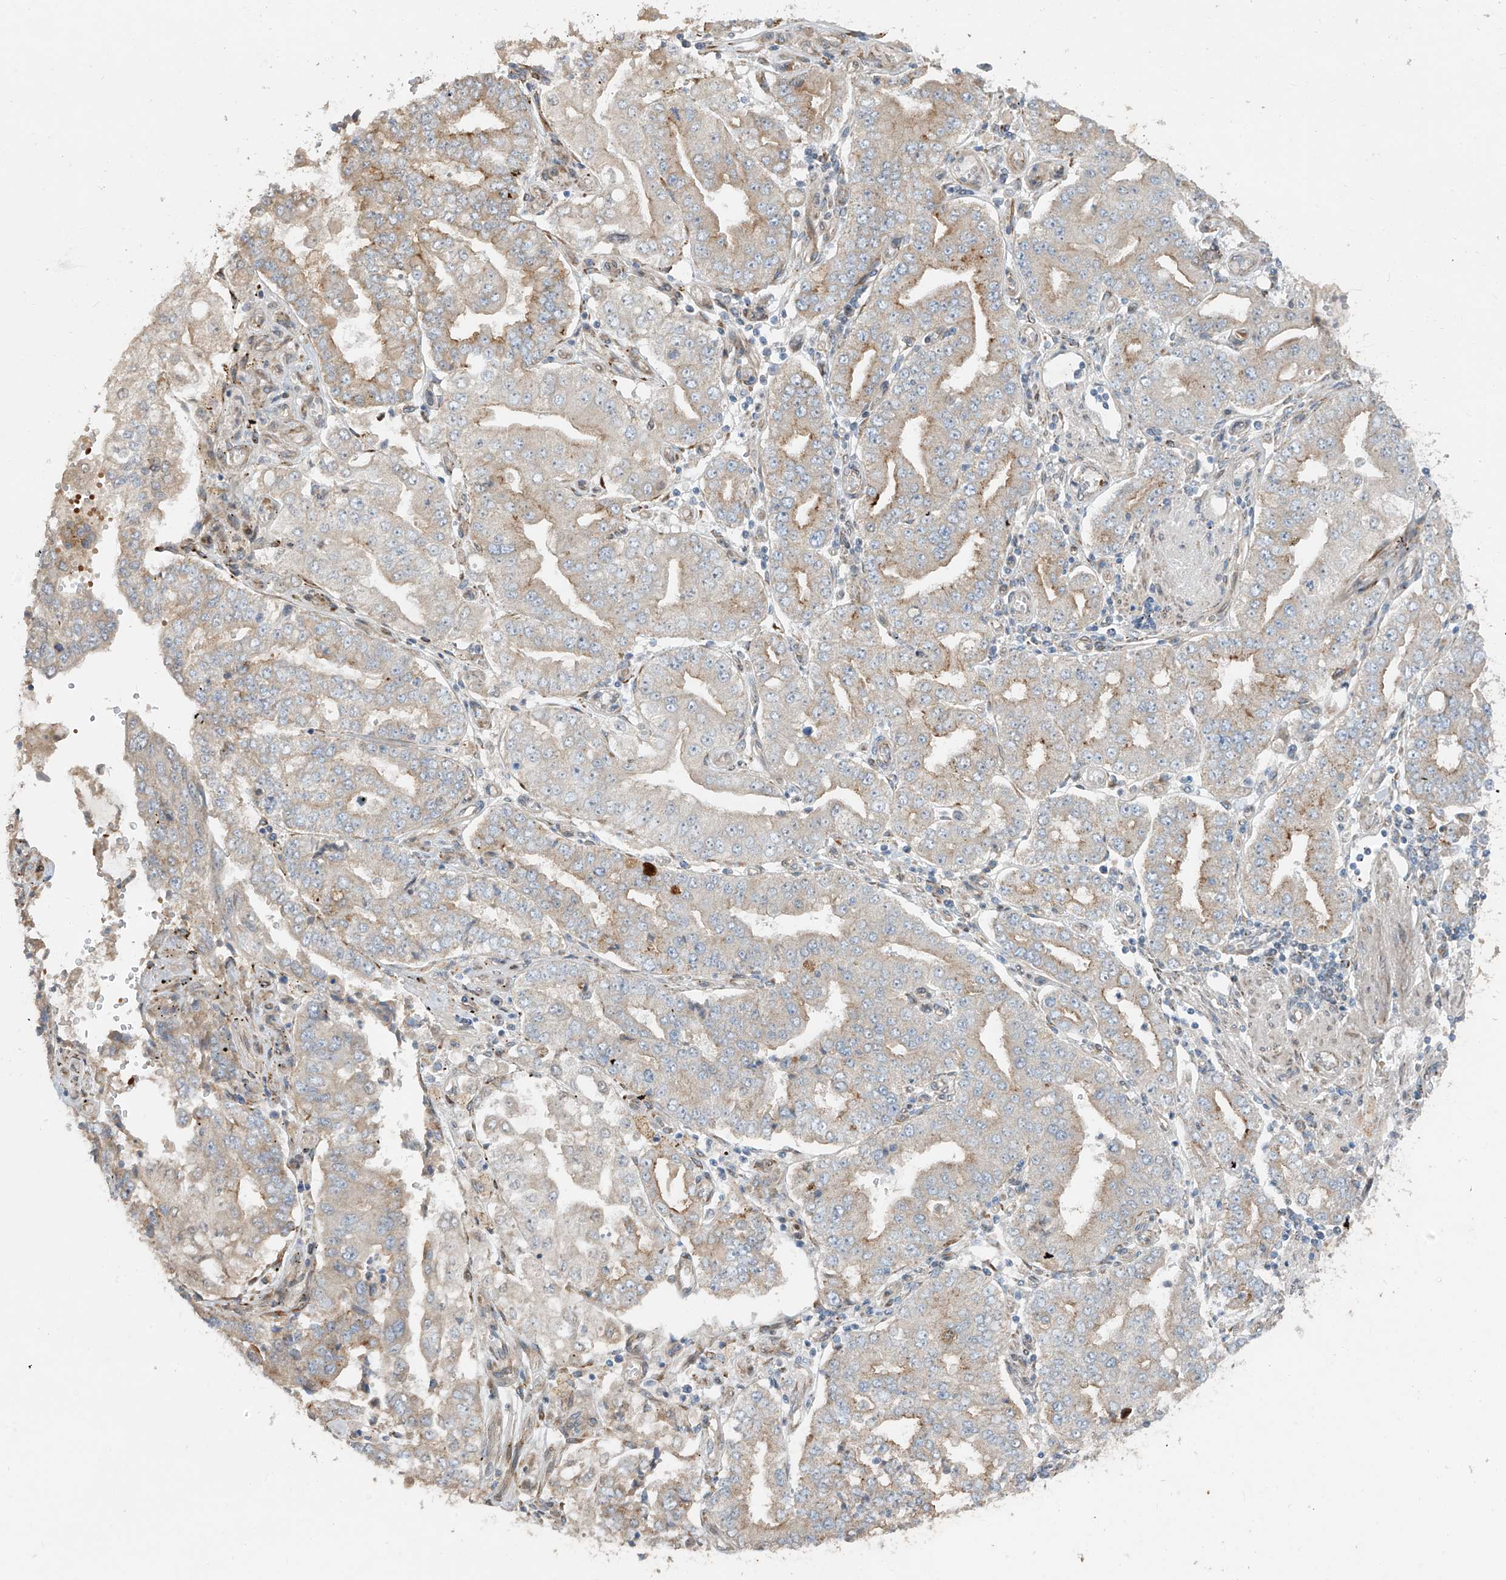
{"staining": {"intensity": "weak", "quantity": "25%-75%", "location": "cytoplasmic/membranous"}, "tissue": "stomach cancer", "cell_type": "Tumor cells", "image_type": "cancer", "snomed": [{"axis": "morphology", "description": "Adenocarcinoma, NOS"}, {"axis": "topography", "description": "Stomach"}], "caption": "IHC histopathology image of neoplastic tissue: human adenocarcinoma (stomach) stained using immunohistochemistry demonstrates low levels of weak protein expression localized specifically in the cytoplasmic/membranous of tumor cells, appearing as a cytoplasmic/membranous brown color.", "gene": "ABTB1", "patient": {"sex": "male", "age": 76}}